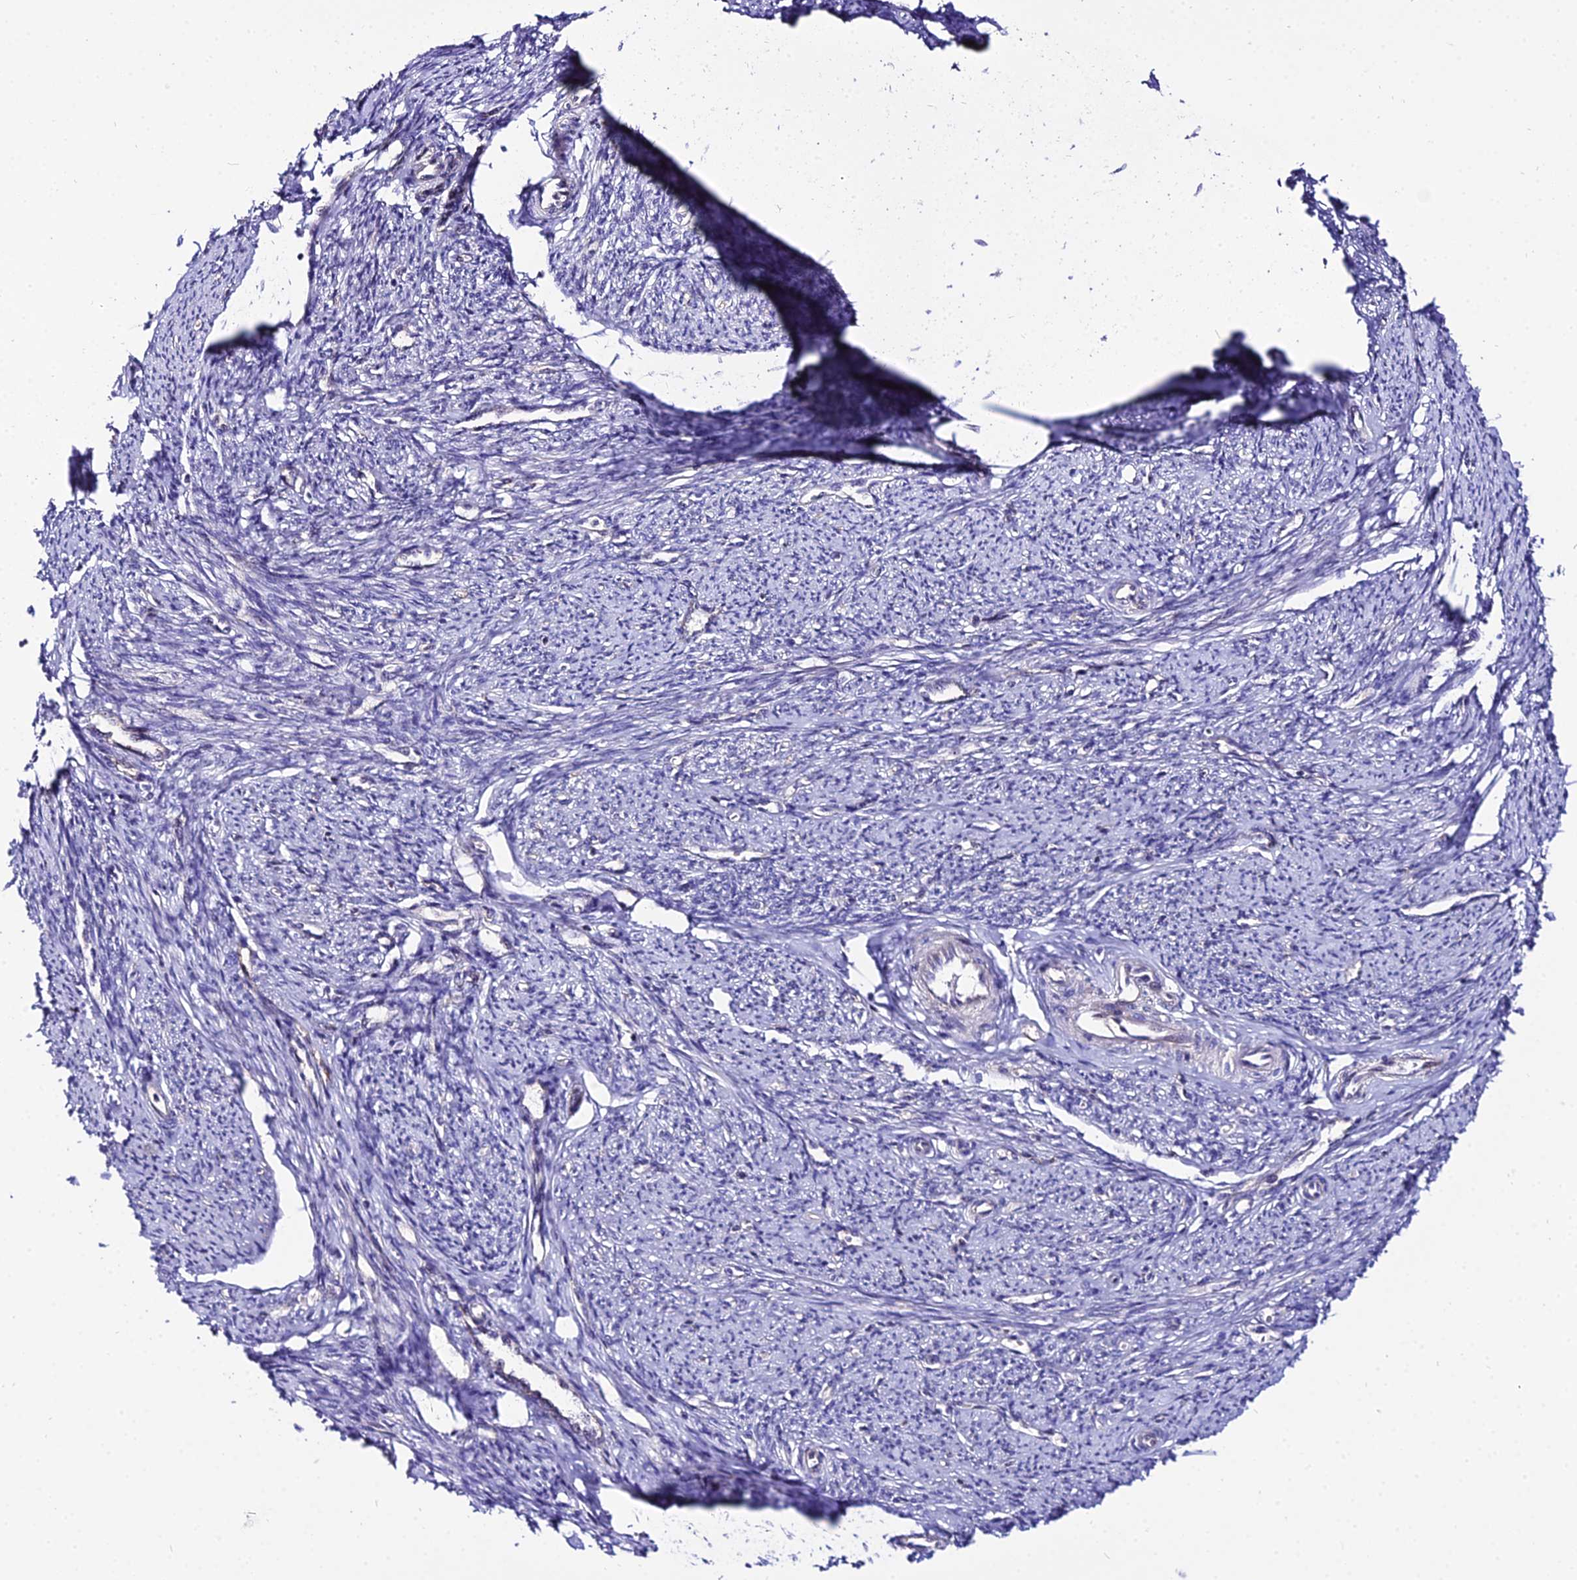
{"staining": {"intensity": "negative", "quantity": "none", "location": "none"}, "tissue": "smooth muscle", "cell_type": "Smooth muscle cells", "image_type": "normal", "snomed": [{"axis": "morphology", "description": "Normal tissue, NOS"}, {"axis": "topography", "description": "Smooth muscle"}, {"axis": "topography", "description": "Uterus"}], "caption": "There is no significant positivity in smooth muscle cells of smooth muscle. (DAB (3,3'-diaminobenzidine) immunohistochemistry visualized using brightfield microscopy, high magnification).", "gene": "SHQ1", "patient": {"sex": "female", "age": 59}}